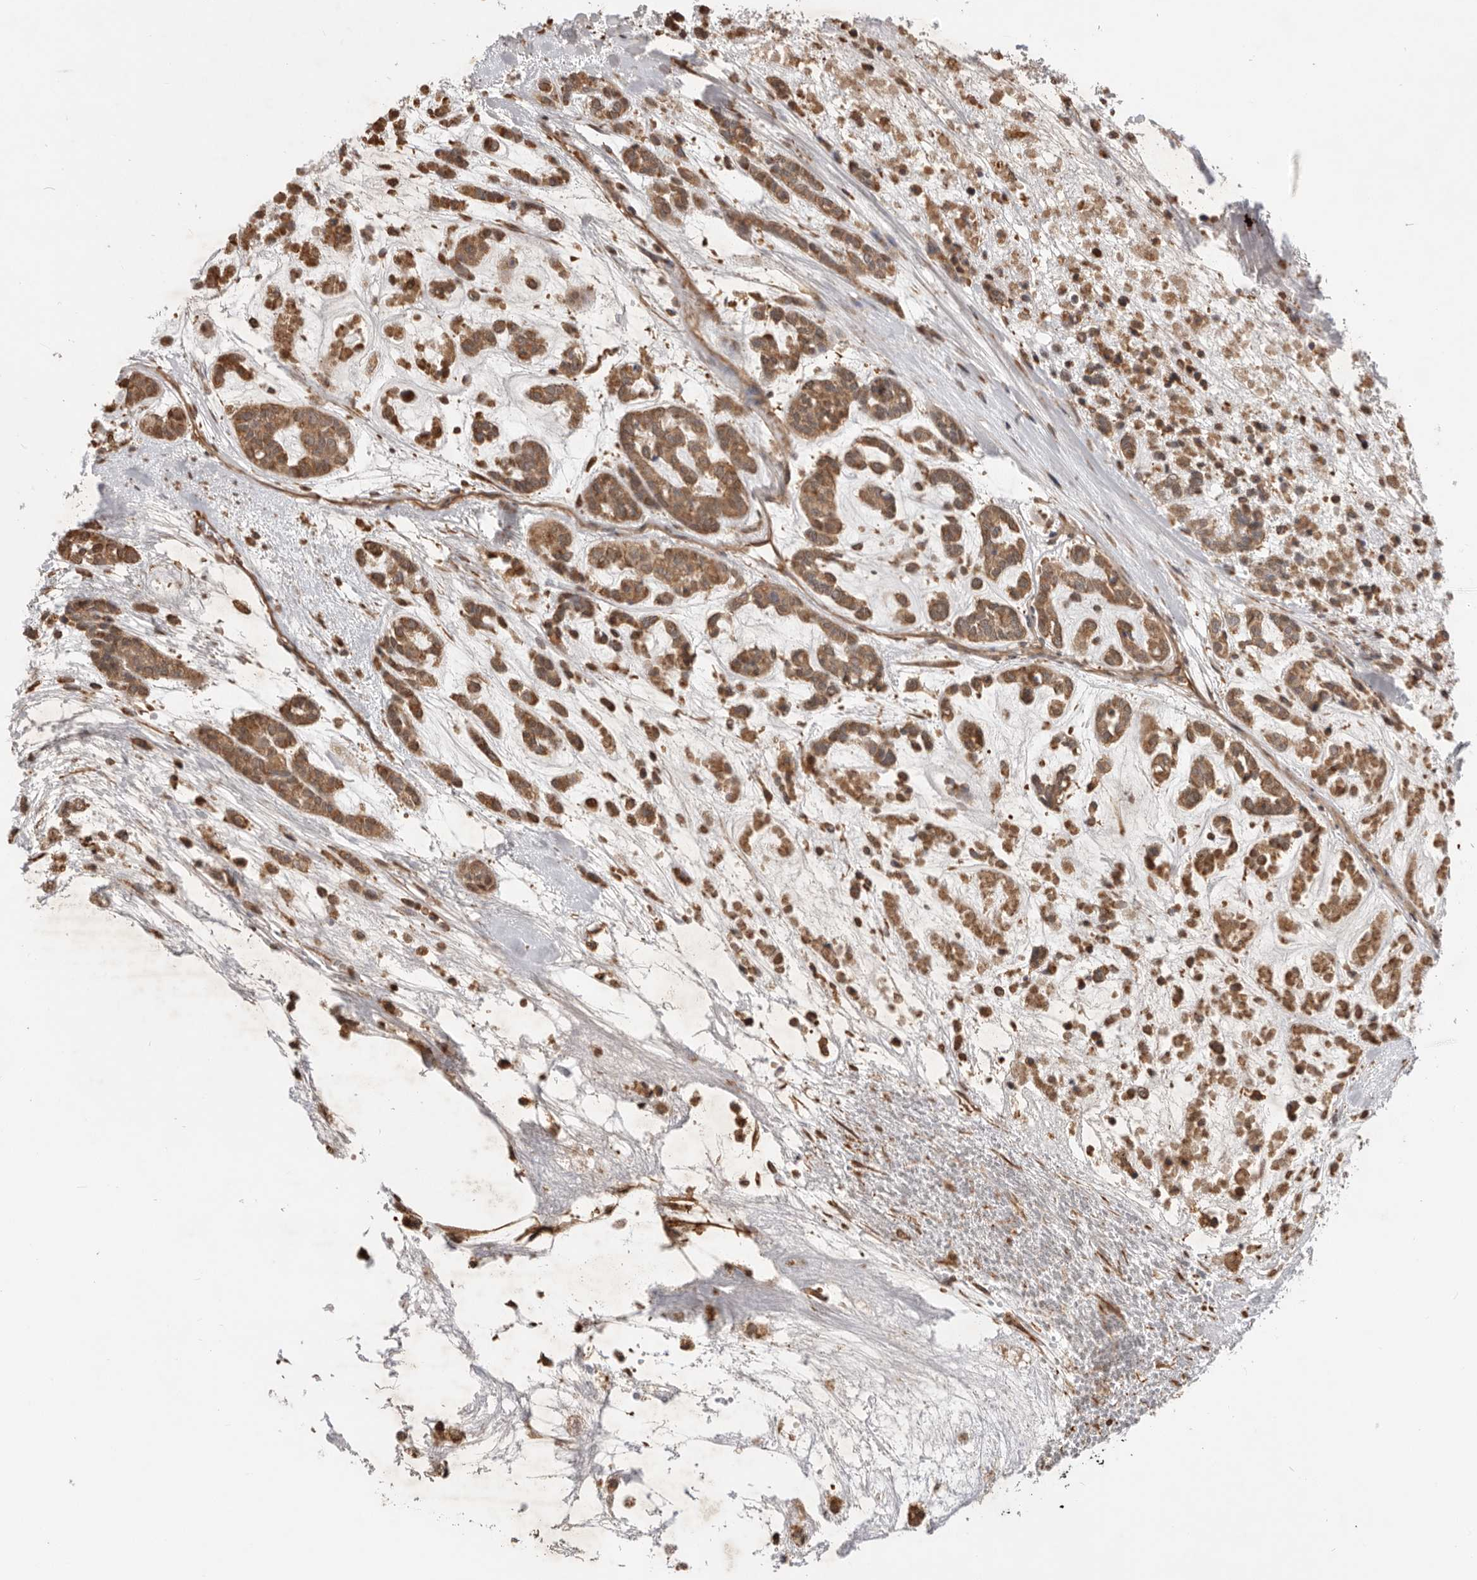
{"staining": {"intensity": "moderate", "quantity": ">75%", "location": "cytoplasmic/membranous"}, "tissue": "head and neck cancer", "cell_type": "Tumor cells", "image_type": "cancer", "snomed": [{"axis": "morphology", "description": "Adenocarcinoma, NOS"}, {"axis": "morphology", "description": "Adenoma, NOS"}, {"axis": "topography", "description": "Head-Neck"}], "caption": "Immunohistochemistry (IHC) (DAB) staining of head and neck cancer demonstrates moderate cytoplasmic/membranous protein positivity in about >75% of tumor cells. (brown staining indicates protein expression, while blue staining denotes nuclei).", "gene": "DPH7", "patient": {"sex": "female", "age": 55}}